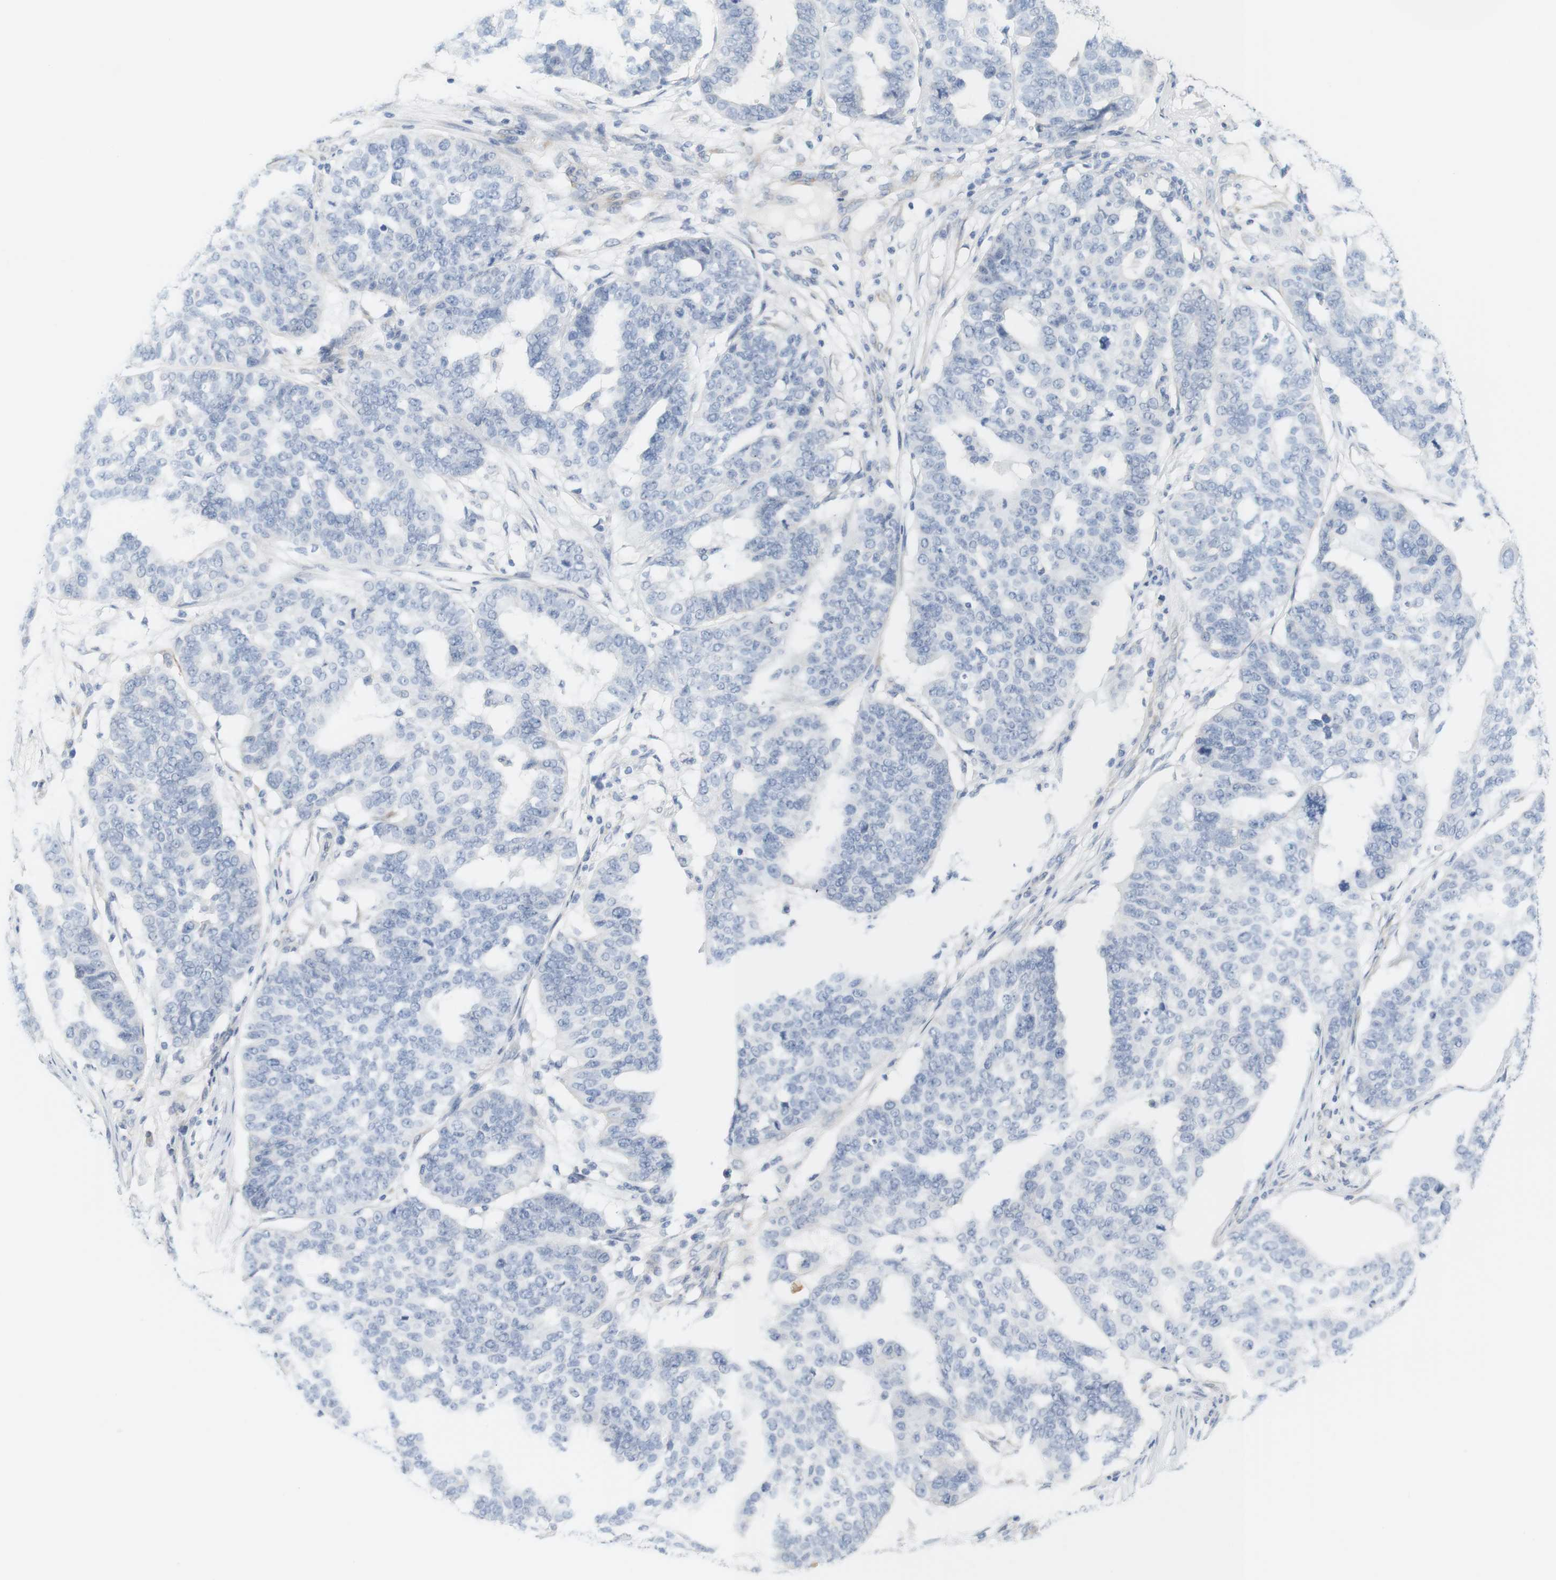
{"staining": {"intensity": "negative", "quantity": "none", "location": "none"}, "tissue": "ovarian cancer", "cell_type": "Tumor cells", "image_type": "cancer", "snomed": [{"axis": "morphology", "description": "Cystadenocarcinoma, serous, NOS"}, {"axis": "topography", "description": "Ovary"}], "caption": "Immunohistochemical staining of serous cystadenocarcinoma (ovarian) displays no significant staining in tumor cells. Nuclei are stained in blue.", "gene": "RGS9", "patient": {"sex": "female", "age": 59}}